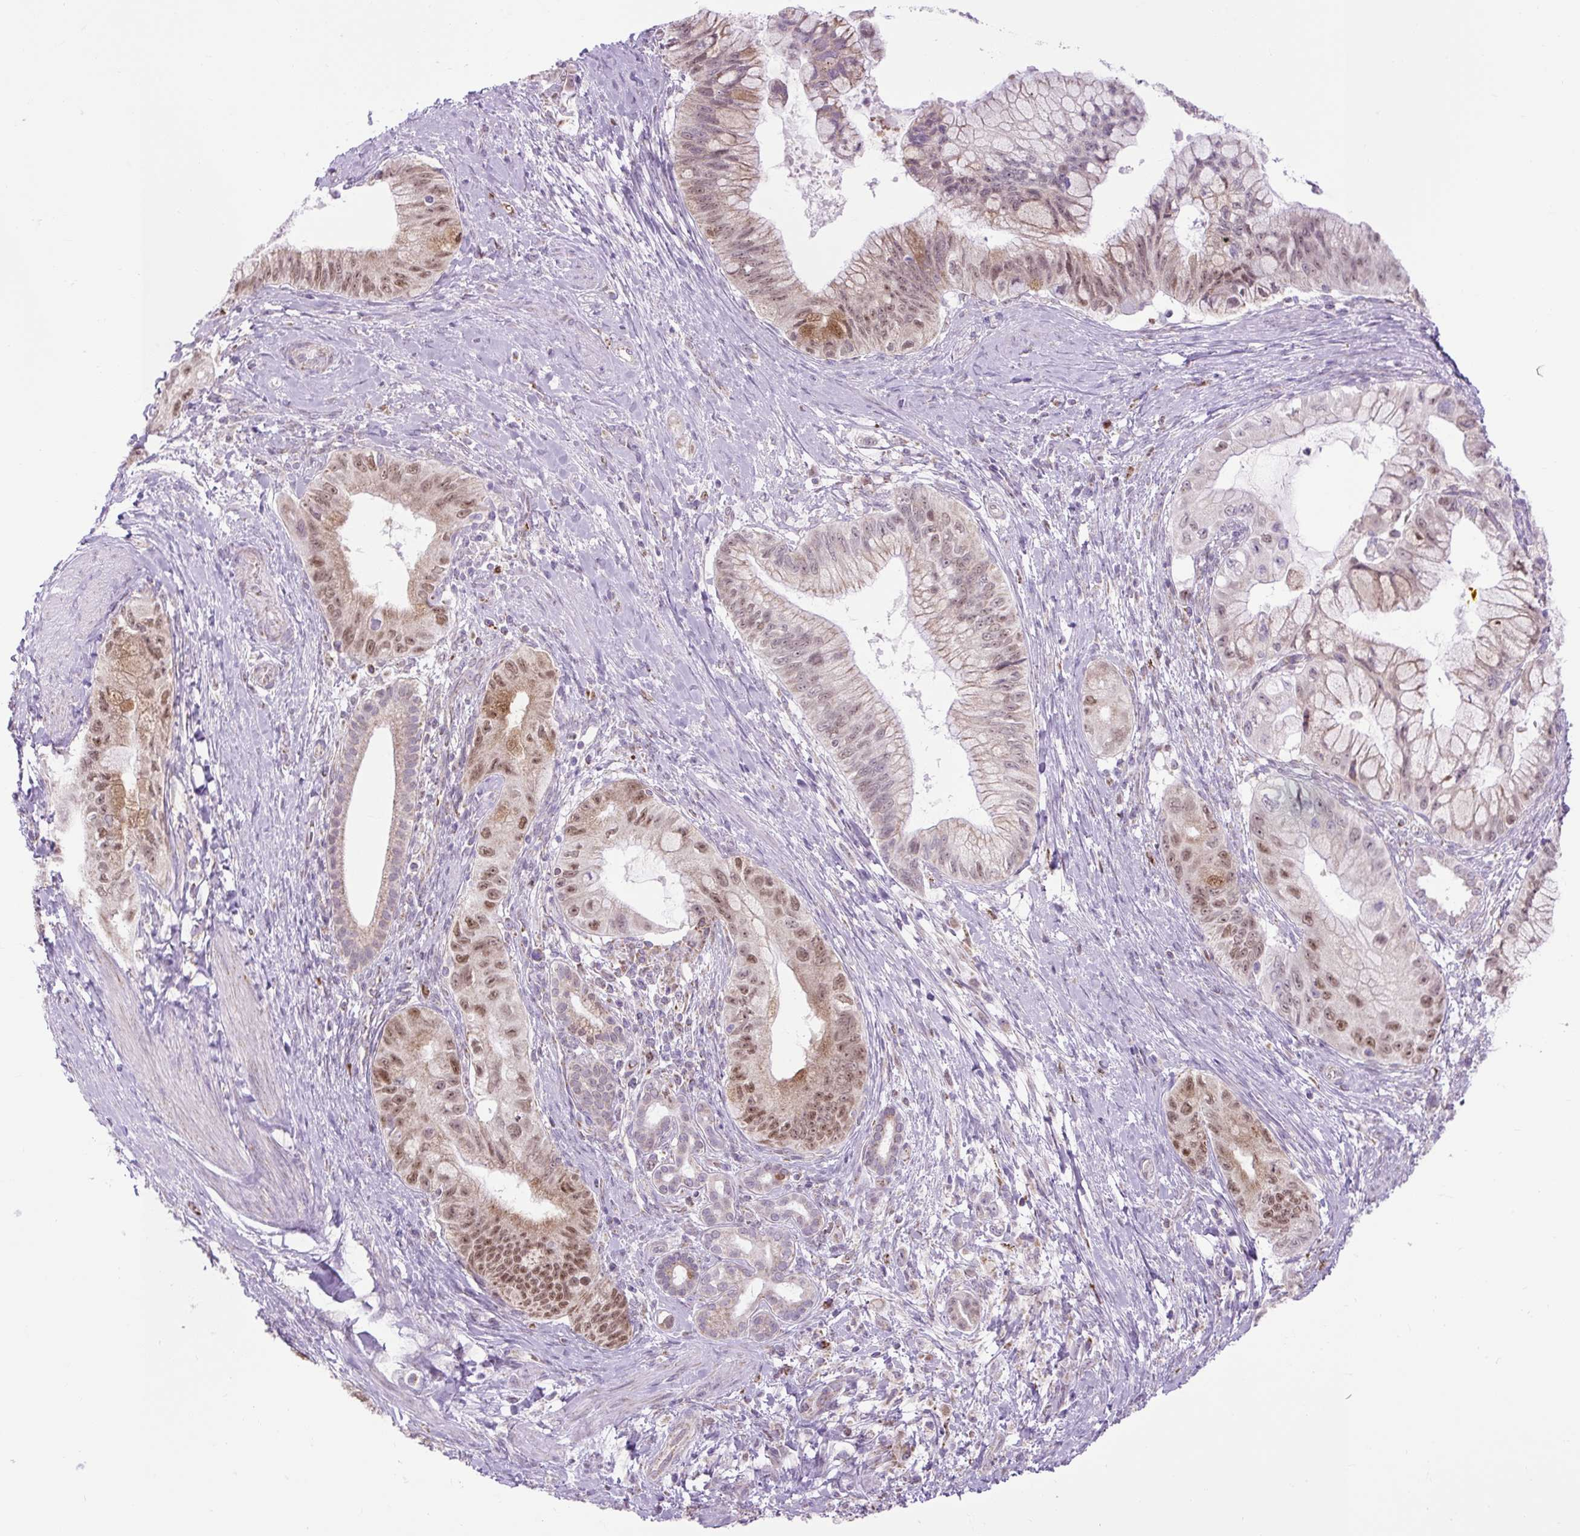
{"staining": {"intensity": "moderate", "quantity": ">75%", "location": "nuclear"}, "tissue": "pancreatic cancer", "cell_type": "Tumor cells", "image_type": "cancer", "snomed": [{"axis": "morphology", "description": "Adenocarcinoma, NOS"}, {"axis": "topography", "description": "Pancreas"}], "caption": "The photomicrograph demonstrates a brown stain indicating the presence of a protein in the nuclear of tumor cells in adenocarcinoma (pancreatic).", "gene": "SCO2", "patient": {"sex": "male", "age": 48}}